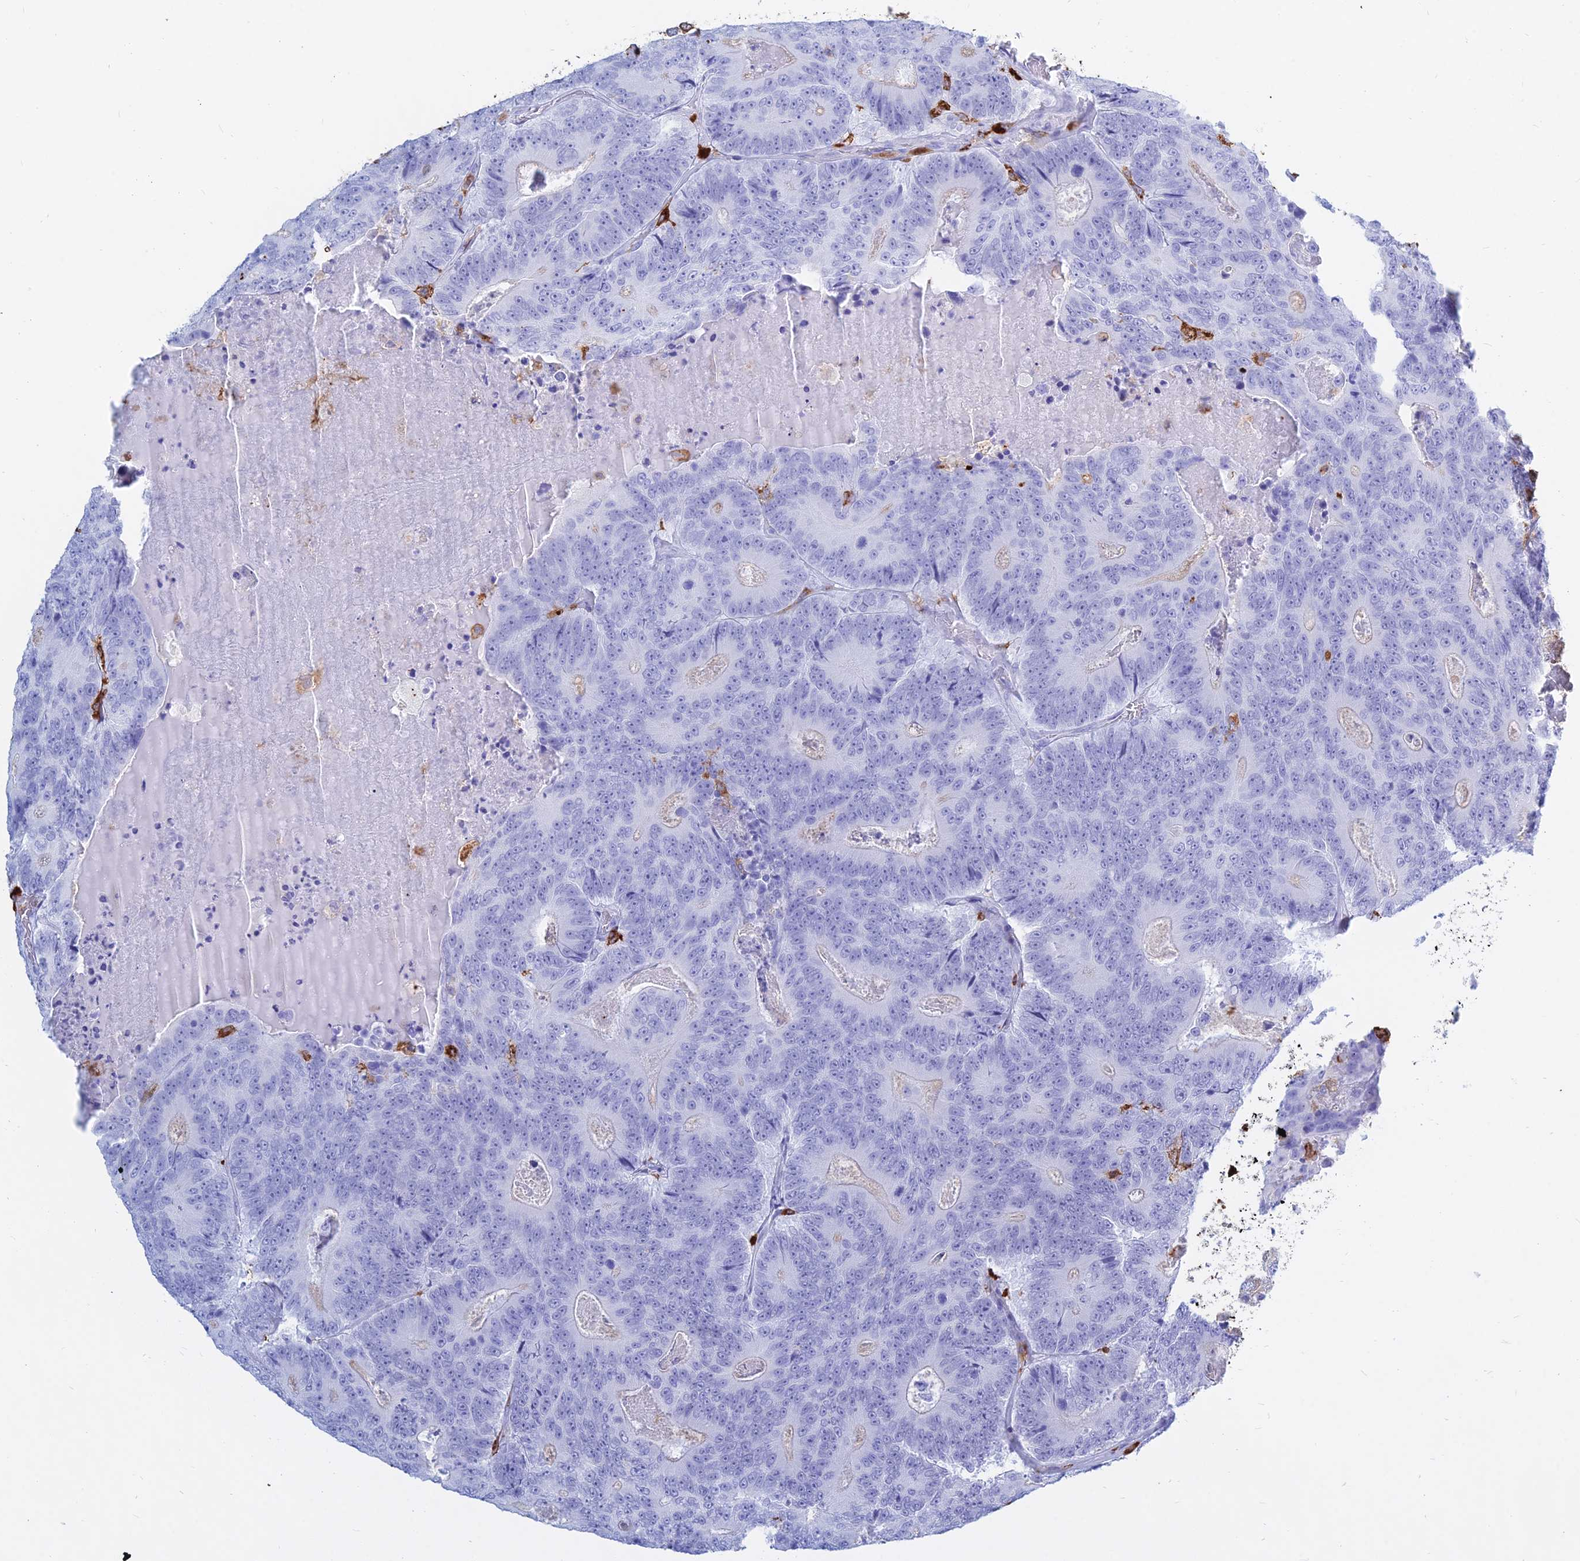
{"staining": {"intensity": "negative", "quantity": "none", "location": "none"}, "tissue": "colorectal cancer", "cell_type": "Tumor cells", "image_type": "cancer", "snomed": [{"axis": "morphology", "description": "Adenocarcinoma, NOS"}, {"axis": "topography", "description": "Colon"}], "caption": "Tumor cells show no significant protein expression in colorectal cancer (adenocarcinoma). (Stains: DAB (3,3'-diaminobenzidine) IHC with hematoxylin counter stain, Microscopy: brightfield microscopy at high magnification).", "gene": "HLA-DRB1", "patient": {"sex": "male", "age": 83}}